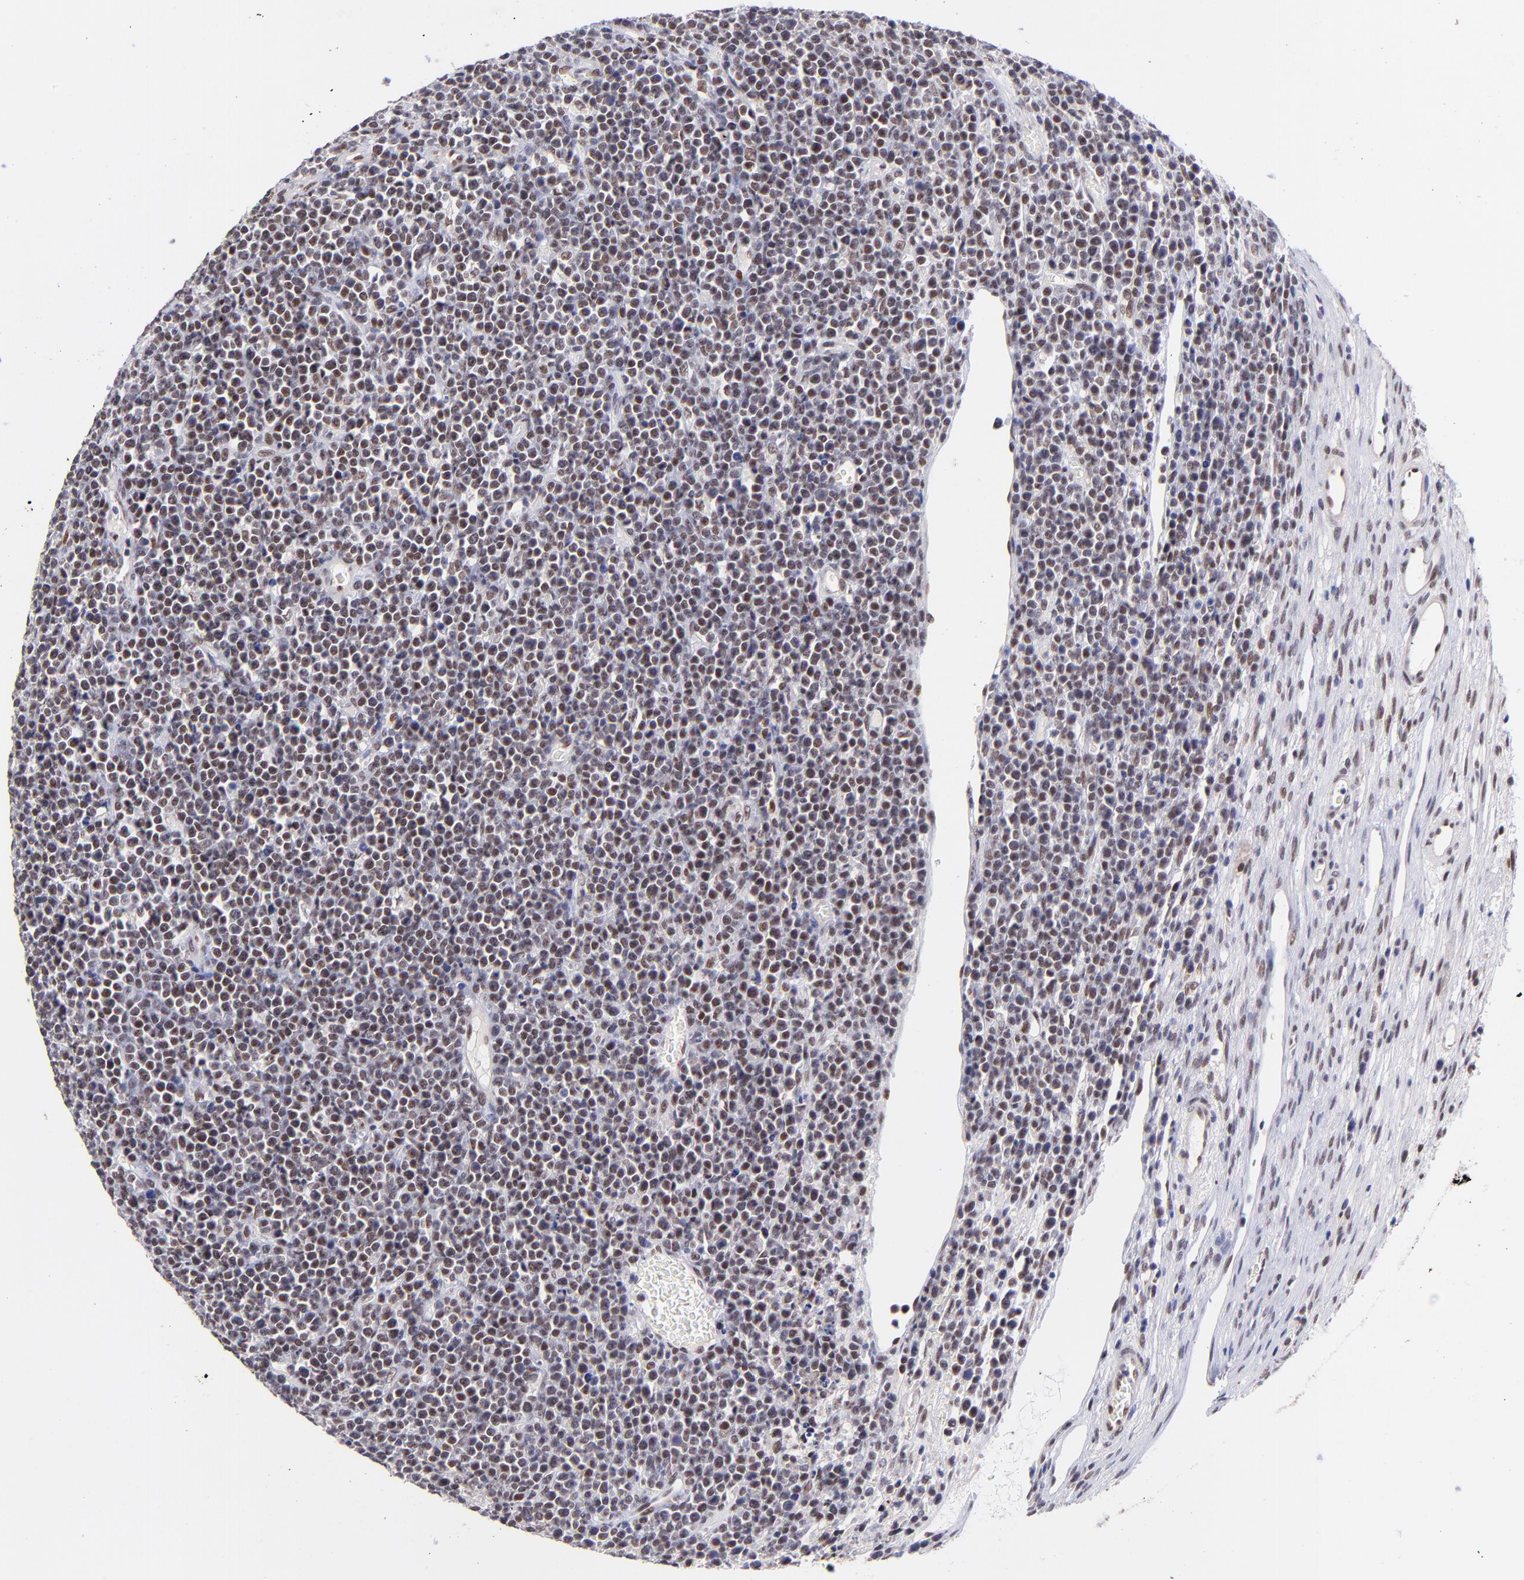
{"staining": {"intensity": "moderate", "quantity": ">75%", "location": "nuclear"}, "tissue": "lymphoma", "cell_type": "Tumor cells", "image_type": "cancer", "snomed": [{"axis": "morphology", "description": "Malignant lymphoma, non-Hodgkin's type, High grade"}, {"axis": "topography", "description": "Ovary"}], "caption": "Moderate nuclear protein staining is appreciated in about >75% of tumor cells in lymphoma.", "gene": "MIDEAS", "patient": {"sex": "female", "age": 56}}